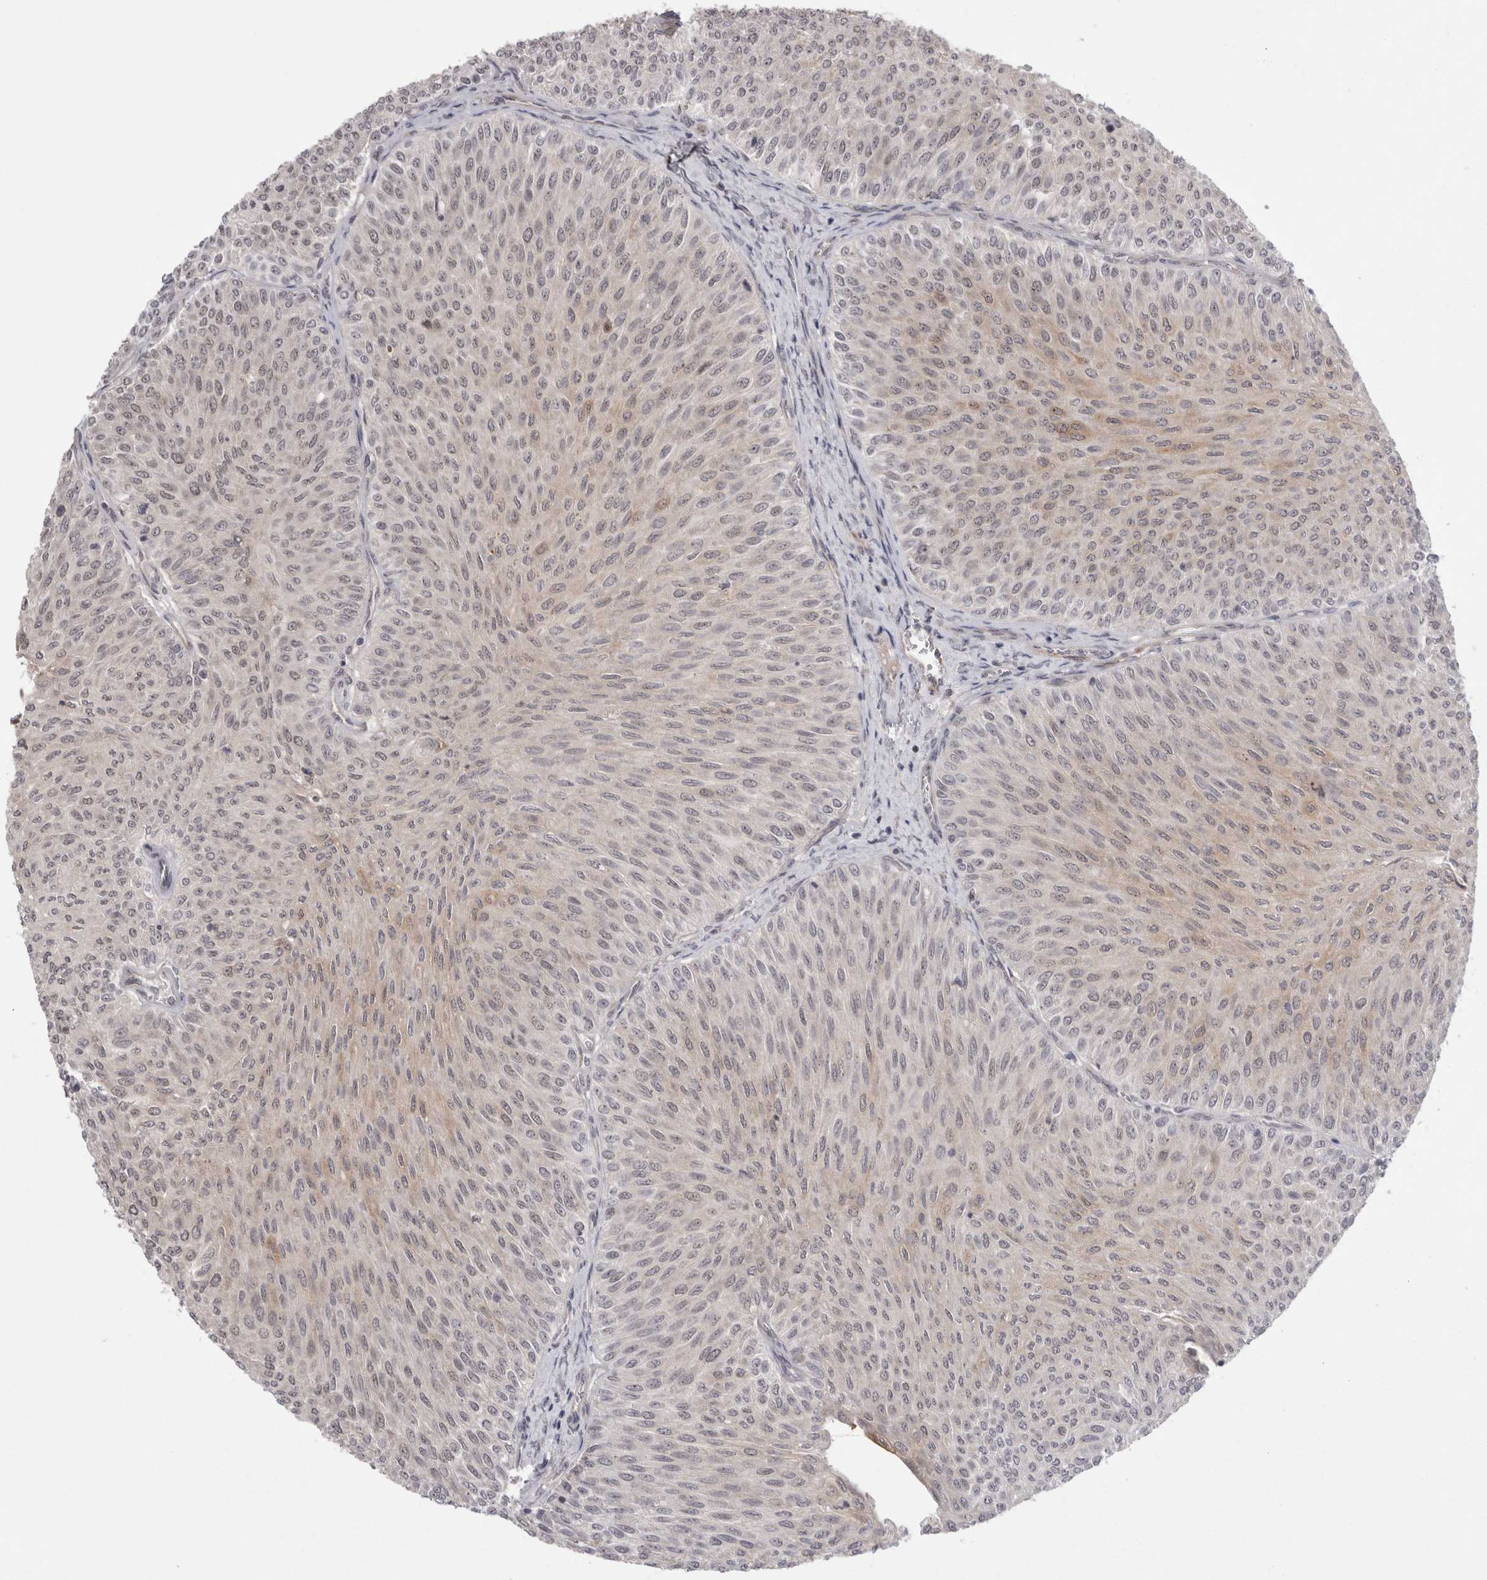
{"staining": {"intensity": "weak", "quantity": "25%-75%", "location": "cytoplasmic/membranous"}, "tissue": "urothelial cancer", "cell_type": "Tumor cells", "image_type": "cancer", "snomed": [{"axis": "morphology", "description": "Urothelial carcinoma, Low grade"}, {"axis": "topography", "description": "Urinary bladder"}], "caption": "Protein expression analysis of human low-grade urothelial carcinoma reveals weak cytoplasmic/membranous staining in about 25%-75% of tumor cells.", "gene": "EXOSC4", "patient": {"sex": "male", "age": 78}}